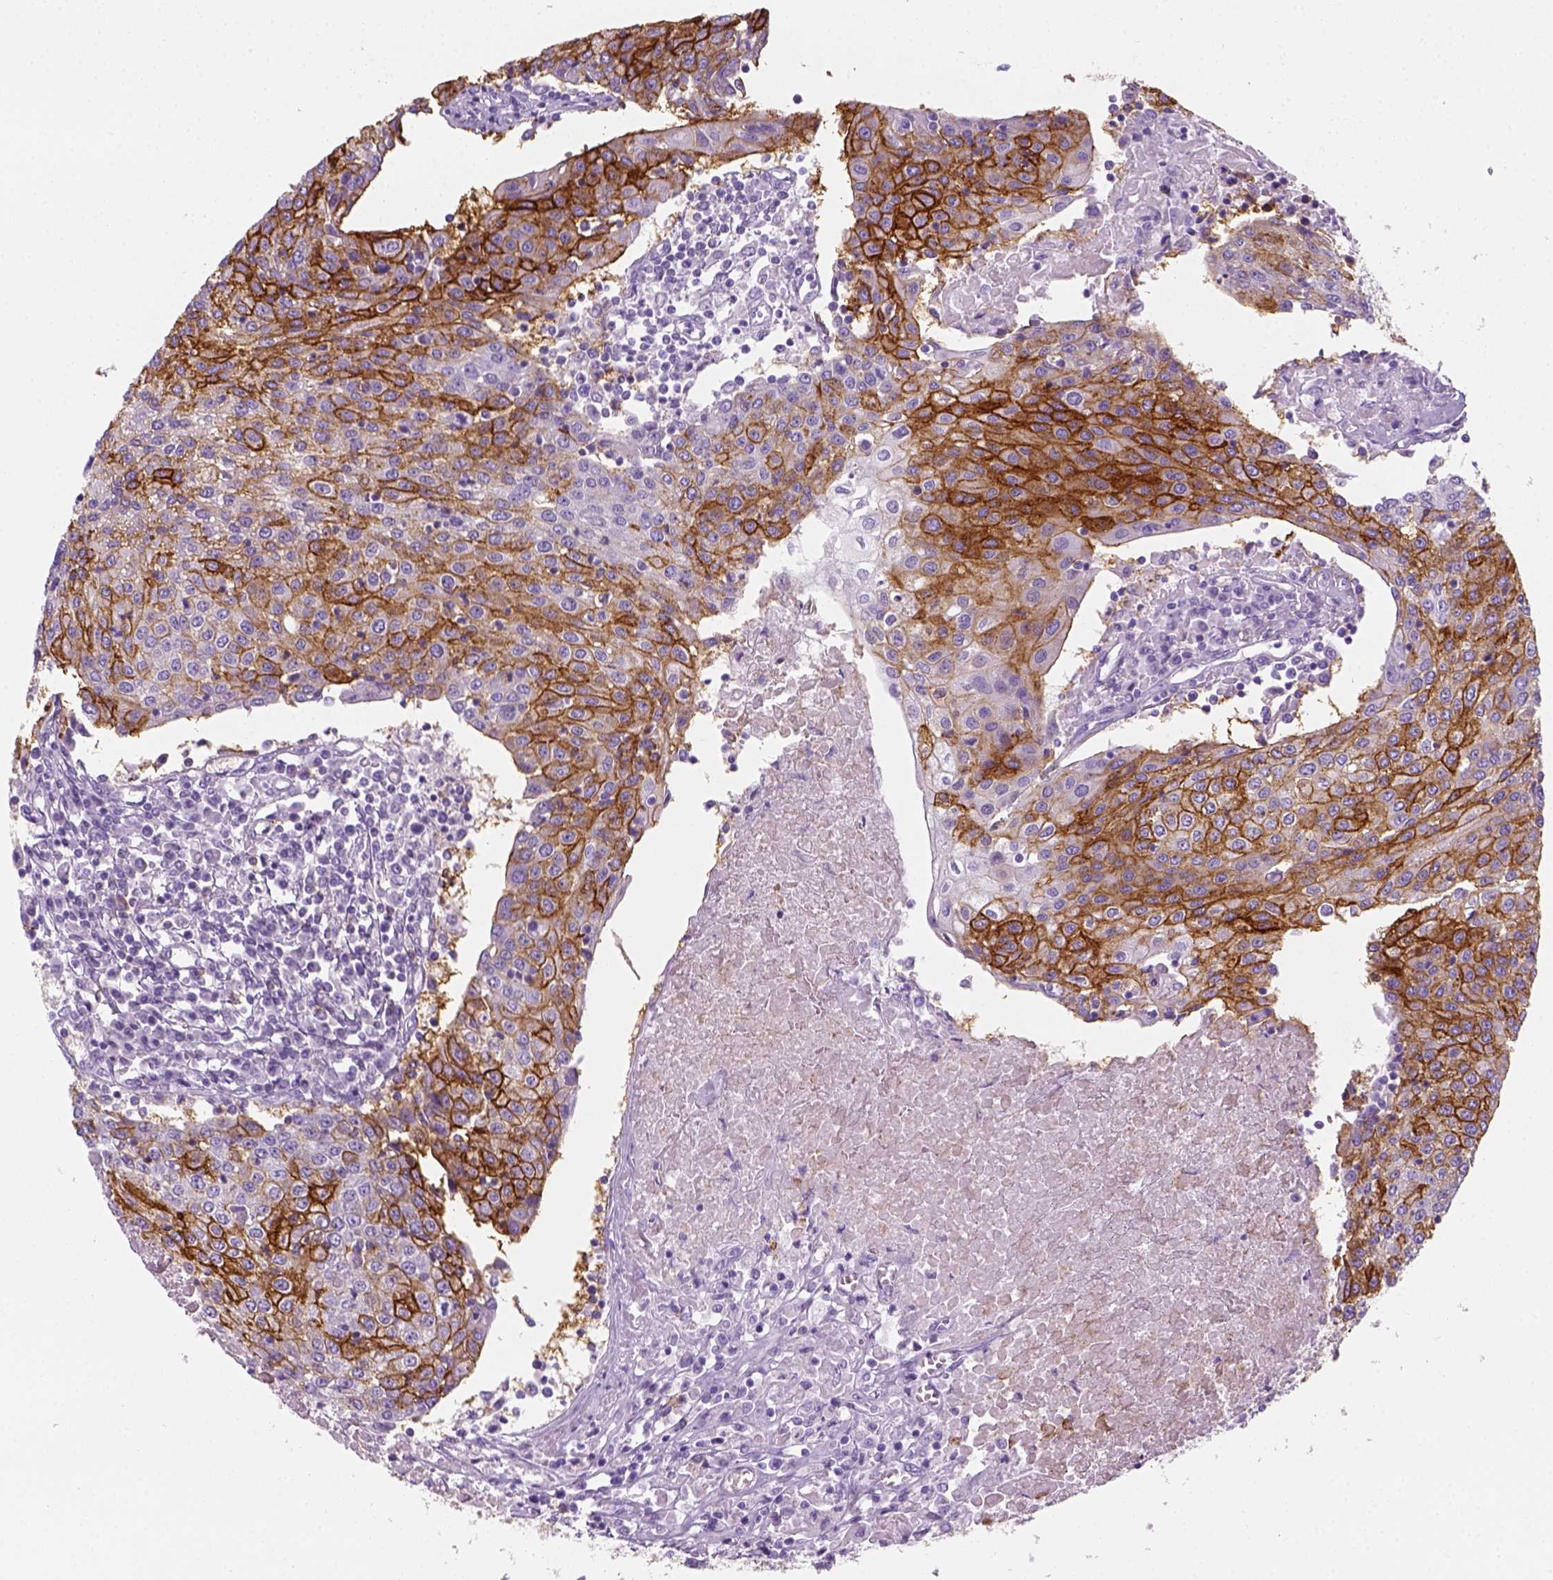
{"staining": {"intensity": "strong", "quantity": "25%-75%", "location": "cytoplasmic/membranous"}, "tissue": "urothelial cancer", "cell_type": "Tumor cells", "image_type": "cancer", "snomed": [{"axis": "morphology", "description": "Urothelial carcinoma, High grade"}, {"axis": "topography", "description": "Urinary bladder"}], "caption": "Urothelial cancer was stained to show a protein in brown. There is high levels of strong cytoplasmic/membranous staining in approximately 25%-75% of tumor cells.", "gene": "AQP3", "patient": {"sex": "female", "age": 85}}